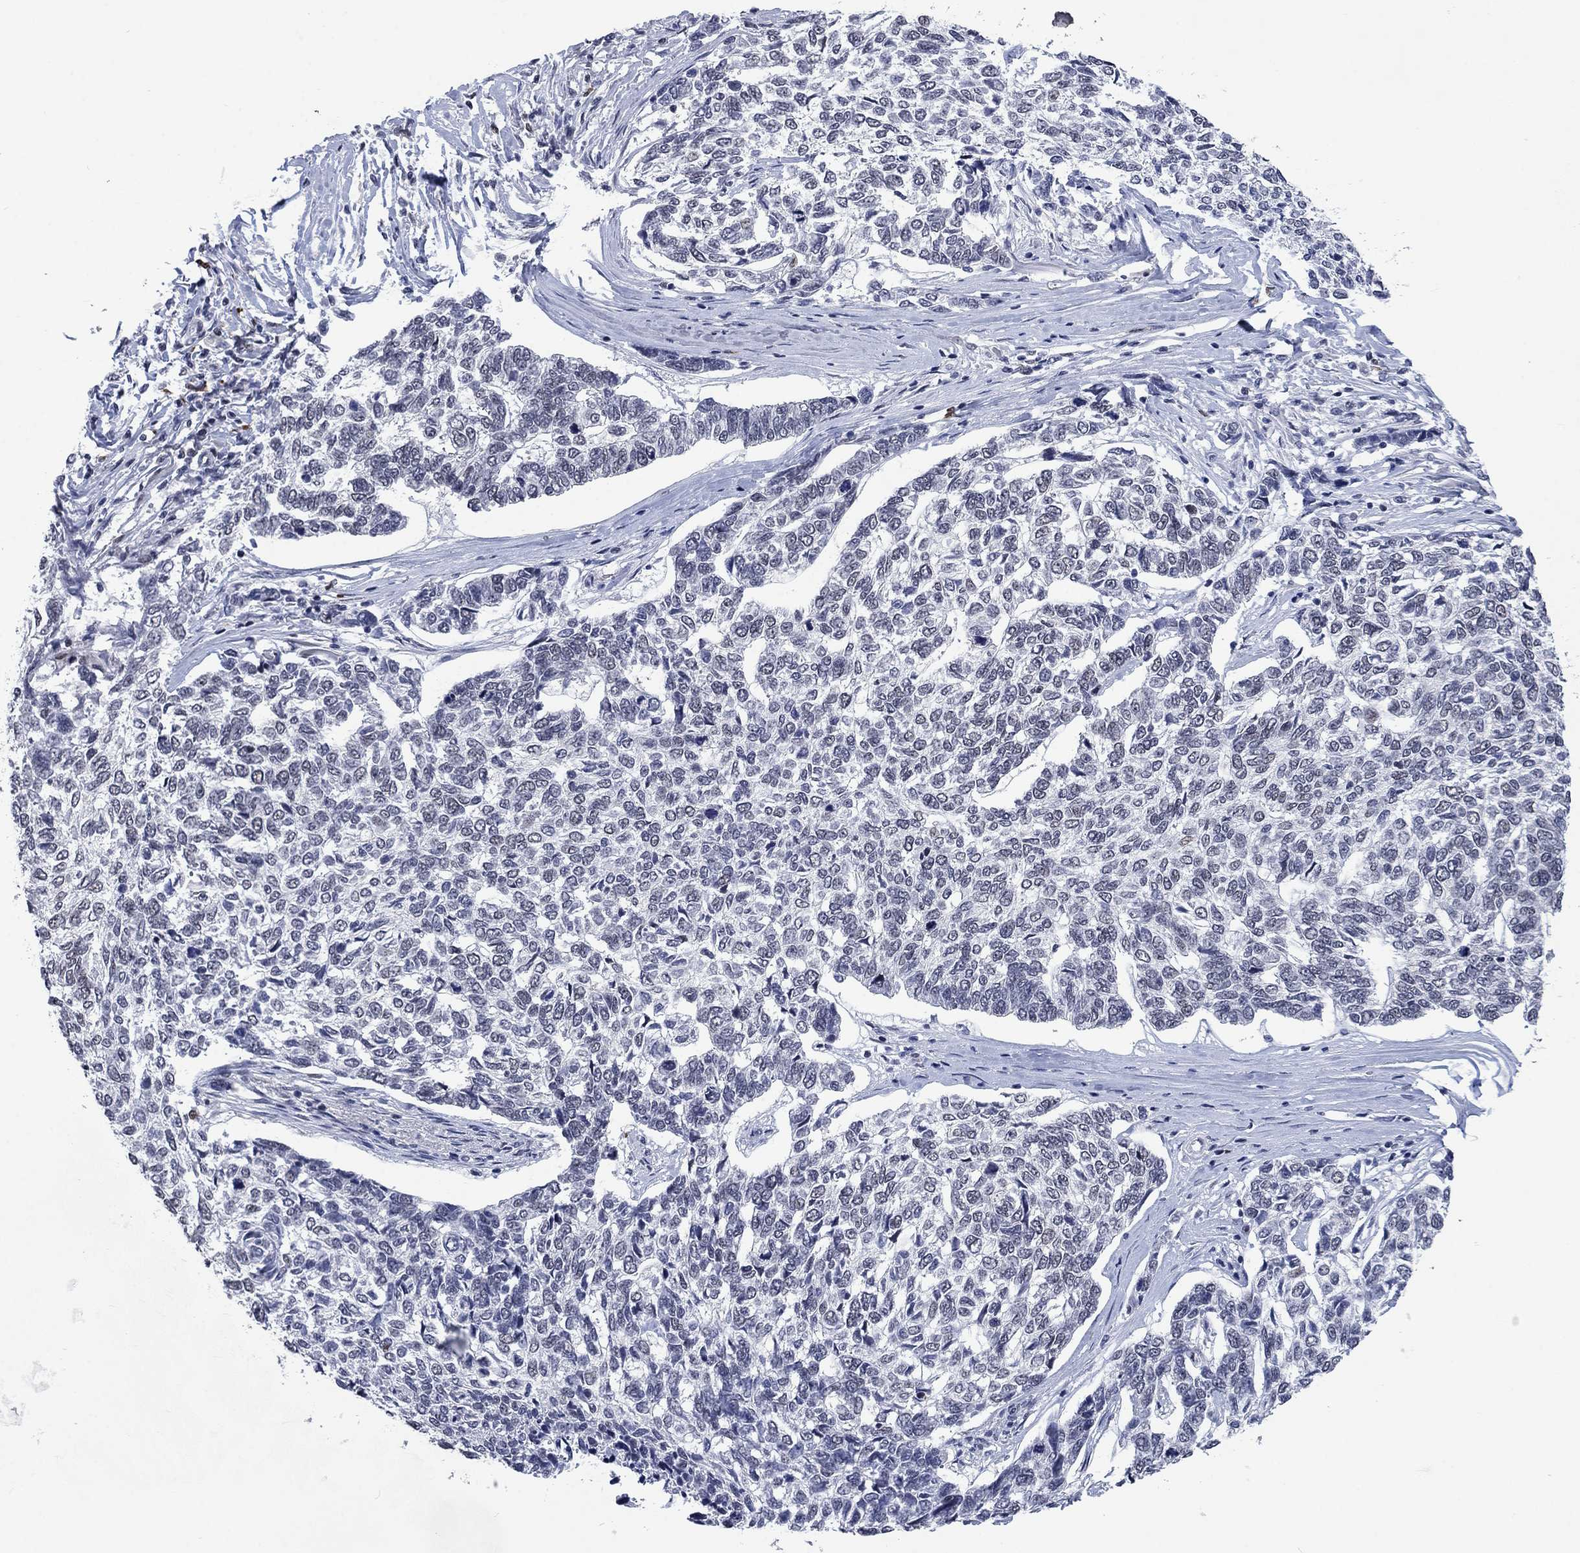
{"staining": {"intensity": "negative", "quantity": "none", "location": "none"}, "tissue": "skin cancer", "cell_type": "Tumor cells", "image_type": "cancer", "snomed": [{"axis": "morphology", "description": "Basal cell carcinoma"}, {"axis": "topography", "description": "Skin"}], "caption": "Tumor cells are negative for brown protein staining in skin basal cell carcinoma.", "gene": "HCFC1", "patient": {"sex": "female", "age": 65}}